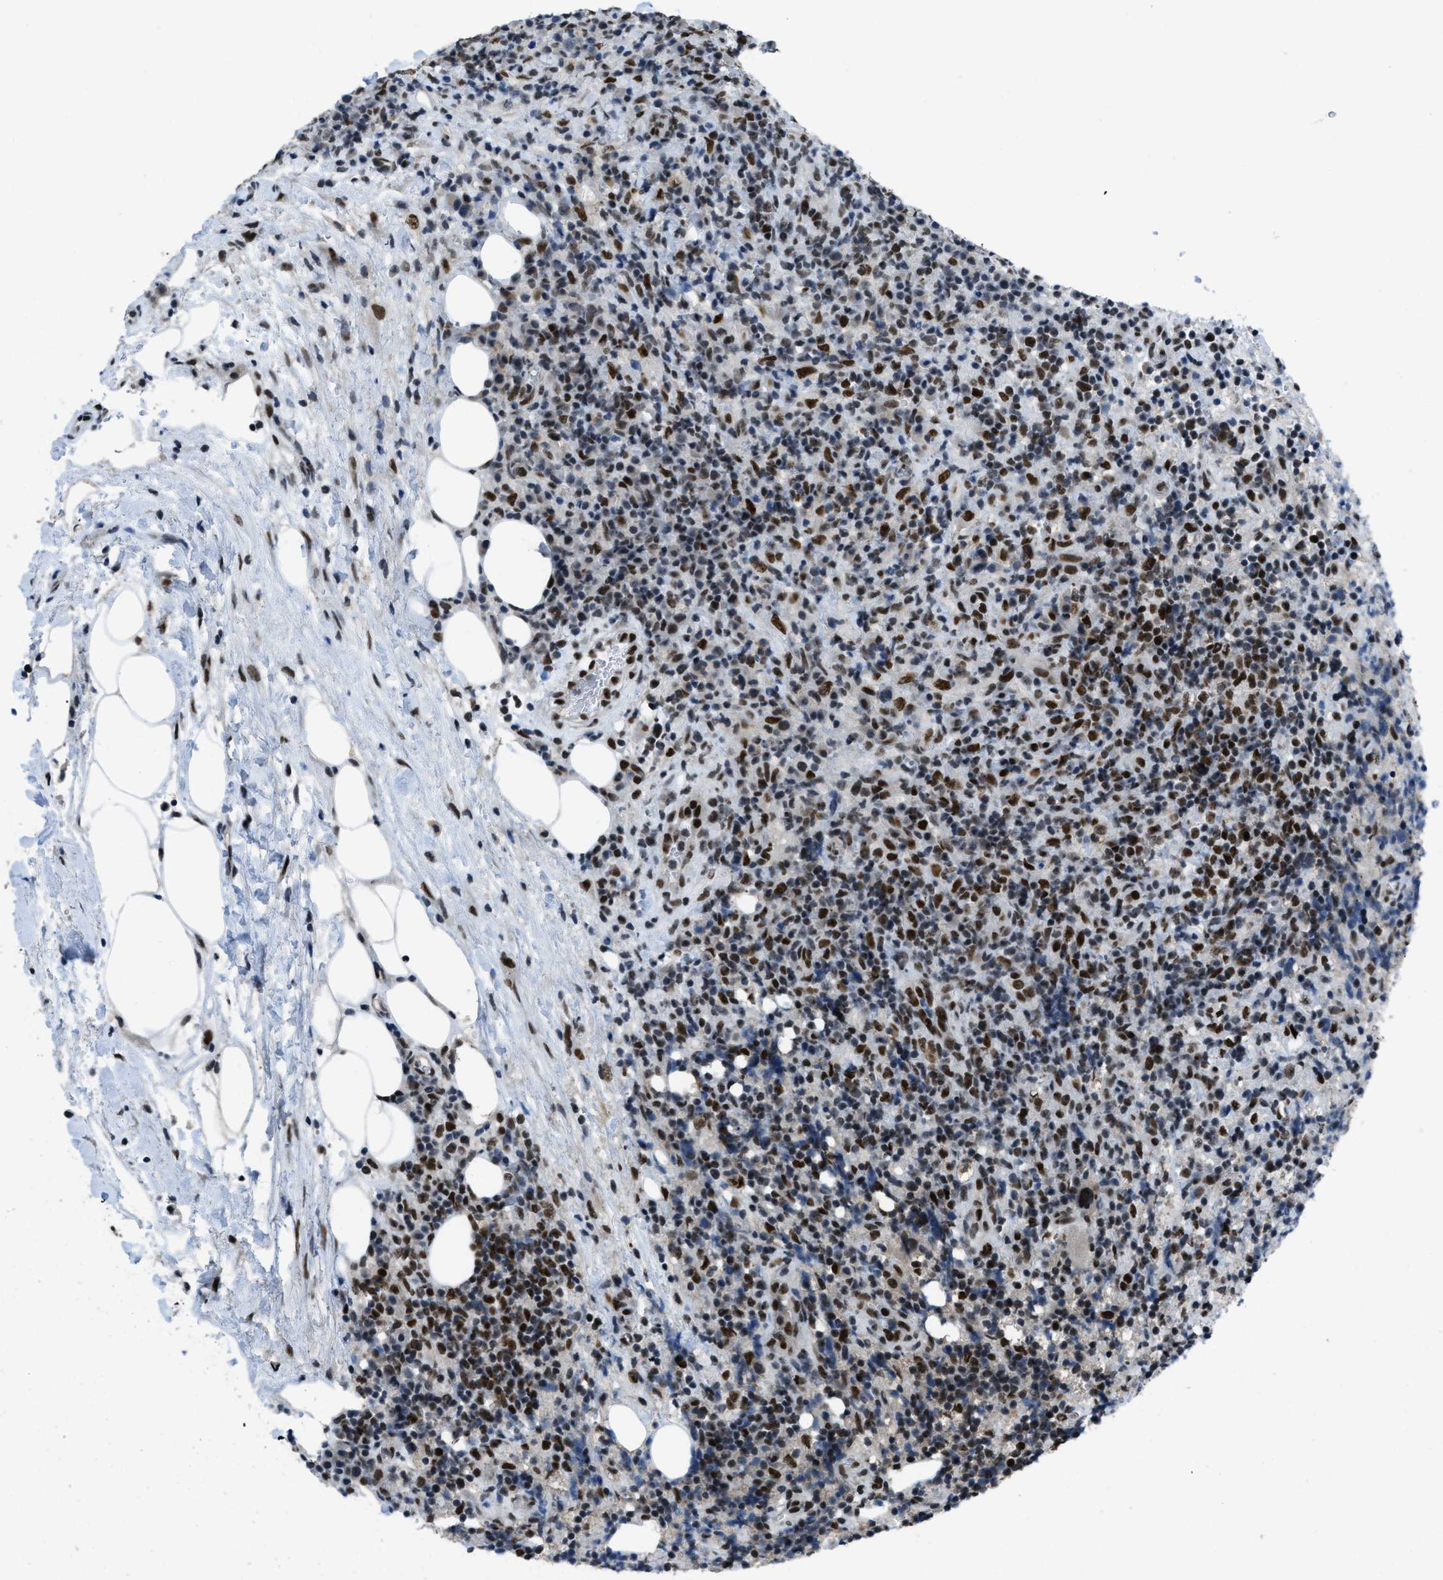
{"staining": {"intensity": "strong", "quantity": "25%-75%", "location": "nuclear"}, "tissue": "lymphoma", "cell_type": "Tumor cells", "image_type": "cancer", "snomed": [{"axis": "morphology", "description": "Malignant lymphoma, non-Hodgkin's type, High grade"}, {"axis": "topography", "description": "Lymph node"}], "caption": "Malignant lymphoma, non-Hodgkin's type (high-grade) was stained to show a protein in brown. There is high levels of strong nuclear positivity in about 25%-75% of tumor cells.", "gene": "GATAD2B", "patient": {"sex": "female", "age": 76}}